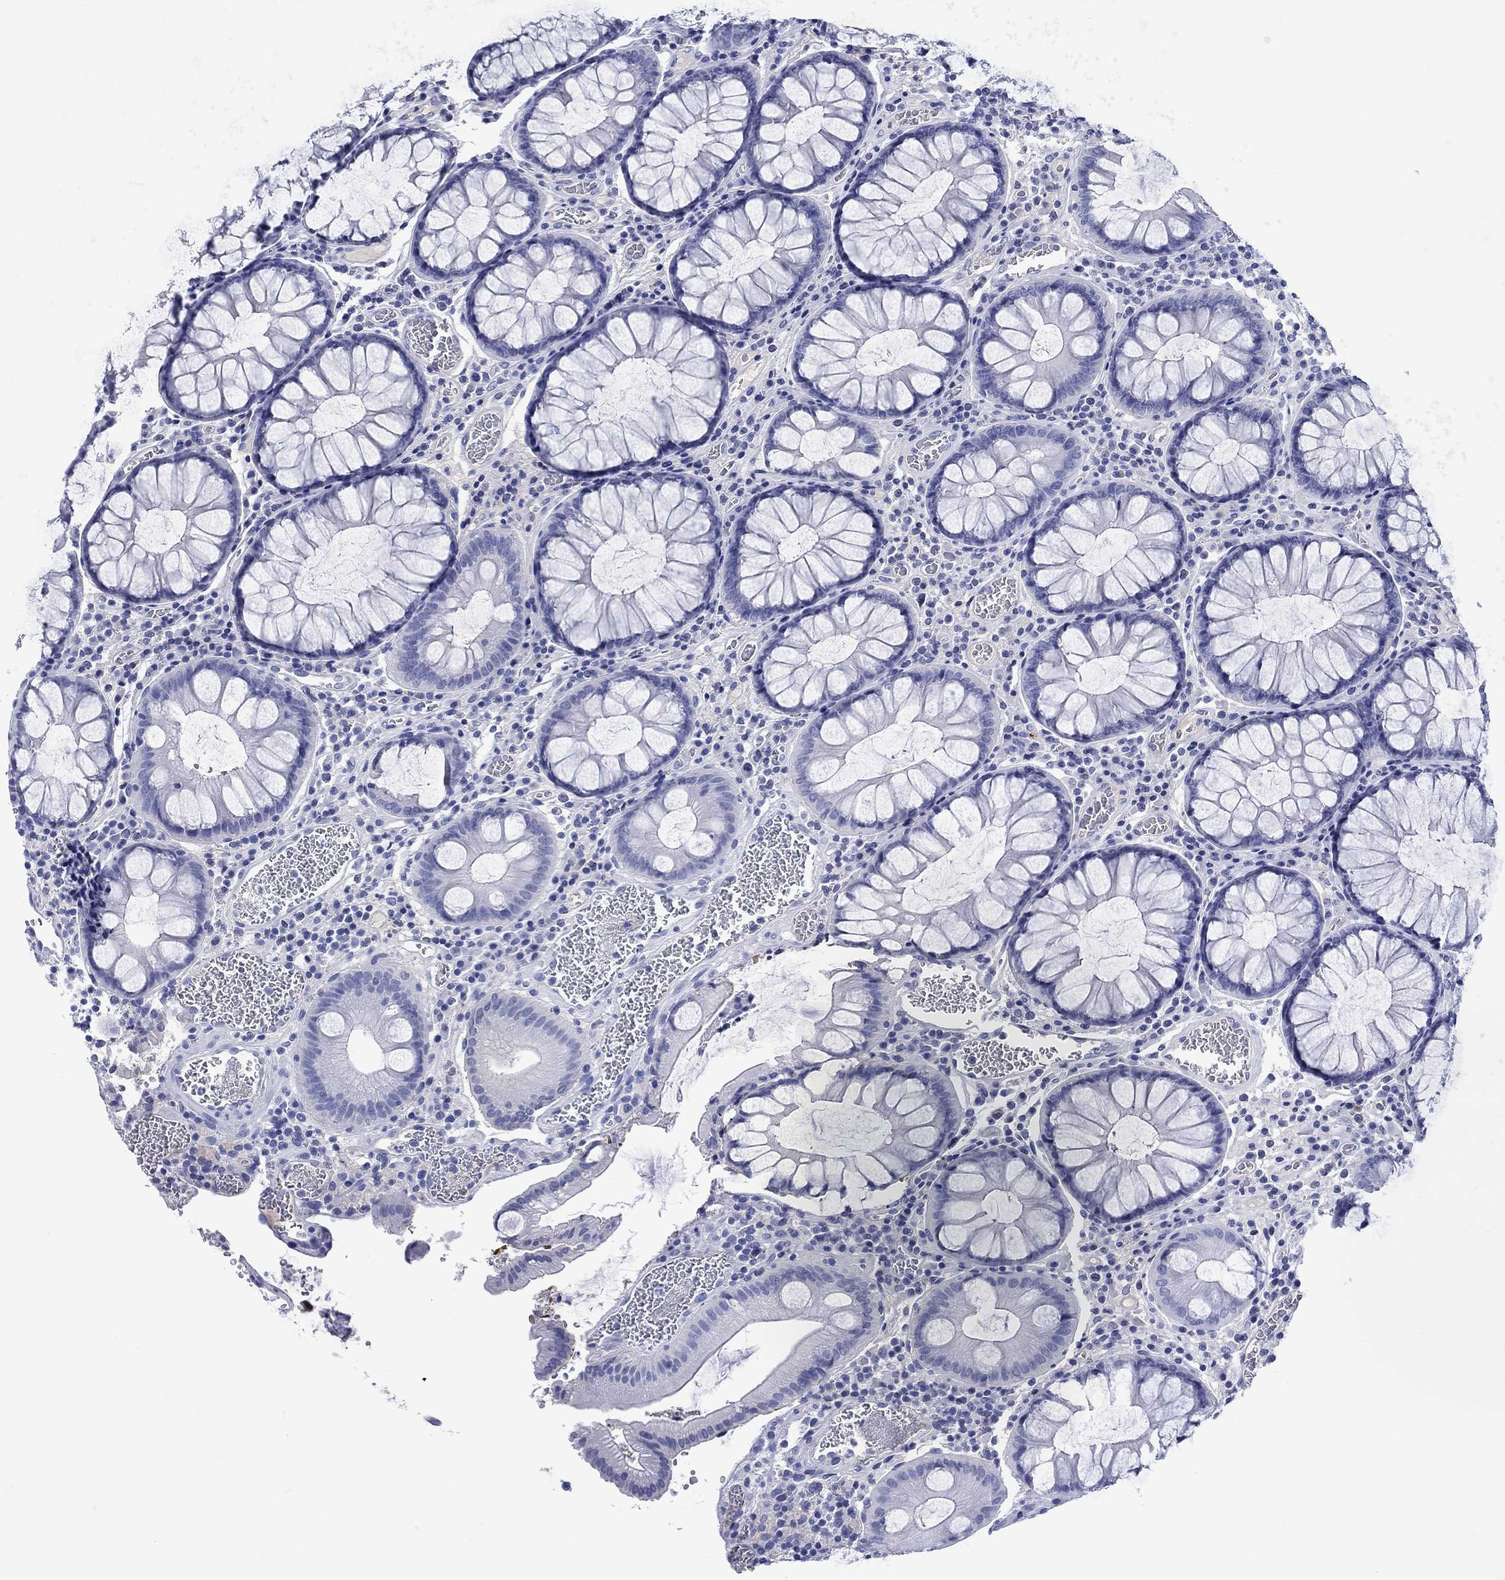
{"staining": {"intensity": "negative", "quantity": "none", "location": "none"}, "tissue": "colorectal cancer", "cell_type": "Tumor cells", "image_type": "cancer", "snomed": [{"axis": "morphology", "description": "Adenocarcinoma, NOS"}, {"axis": "topography", "description": "Colon"}], "caption": "Immunohistochemistry (IHC) photomicrograph of neoplastic tissue: colorectal cancer (adenocarcinoma) stained with DAB (3,3'-diaminobenzidine) shows no significant protein positivity in tumor cells.", "gene": "CACNG3", "patient": {"sex": "female", "age": 48}}